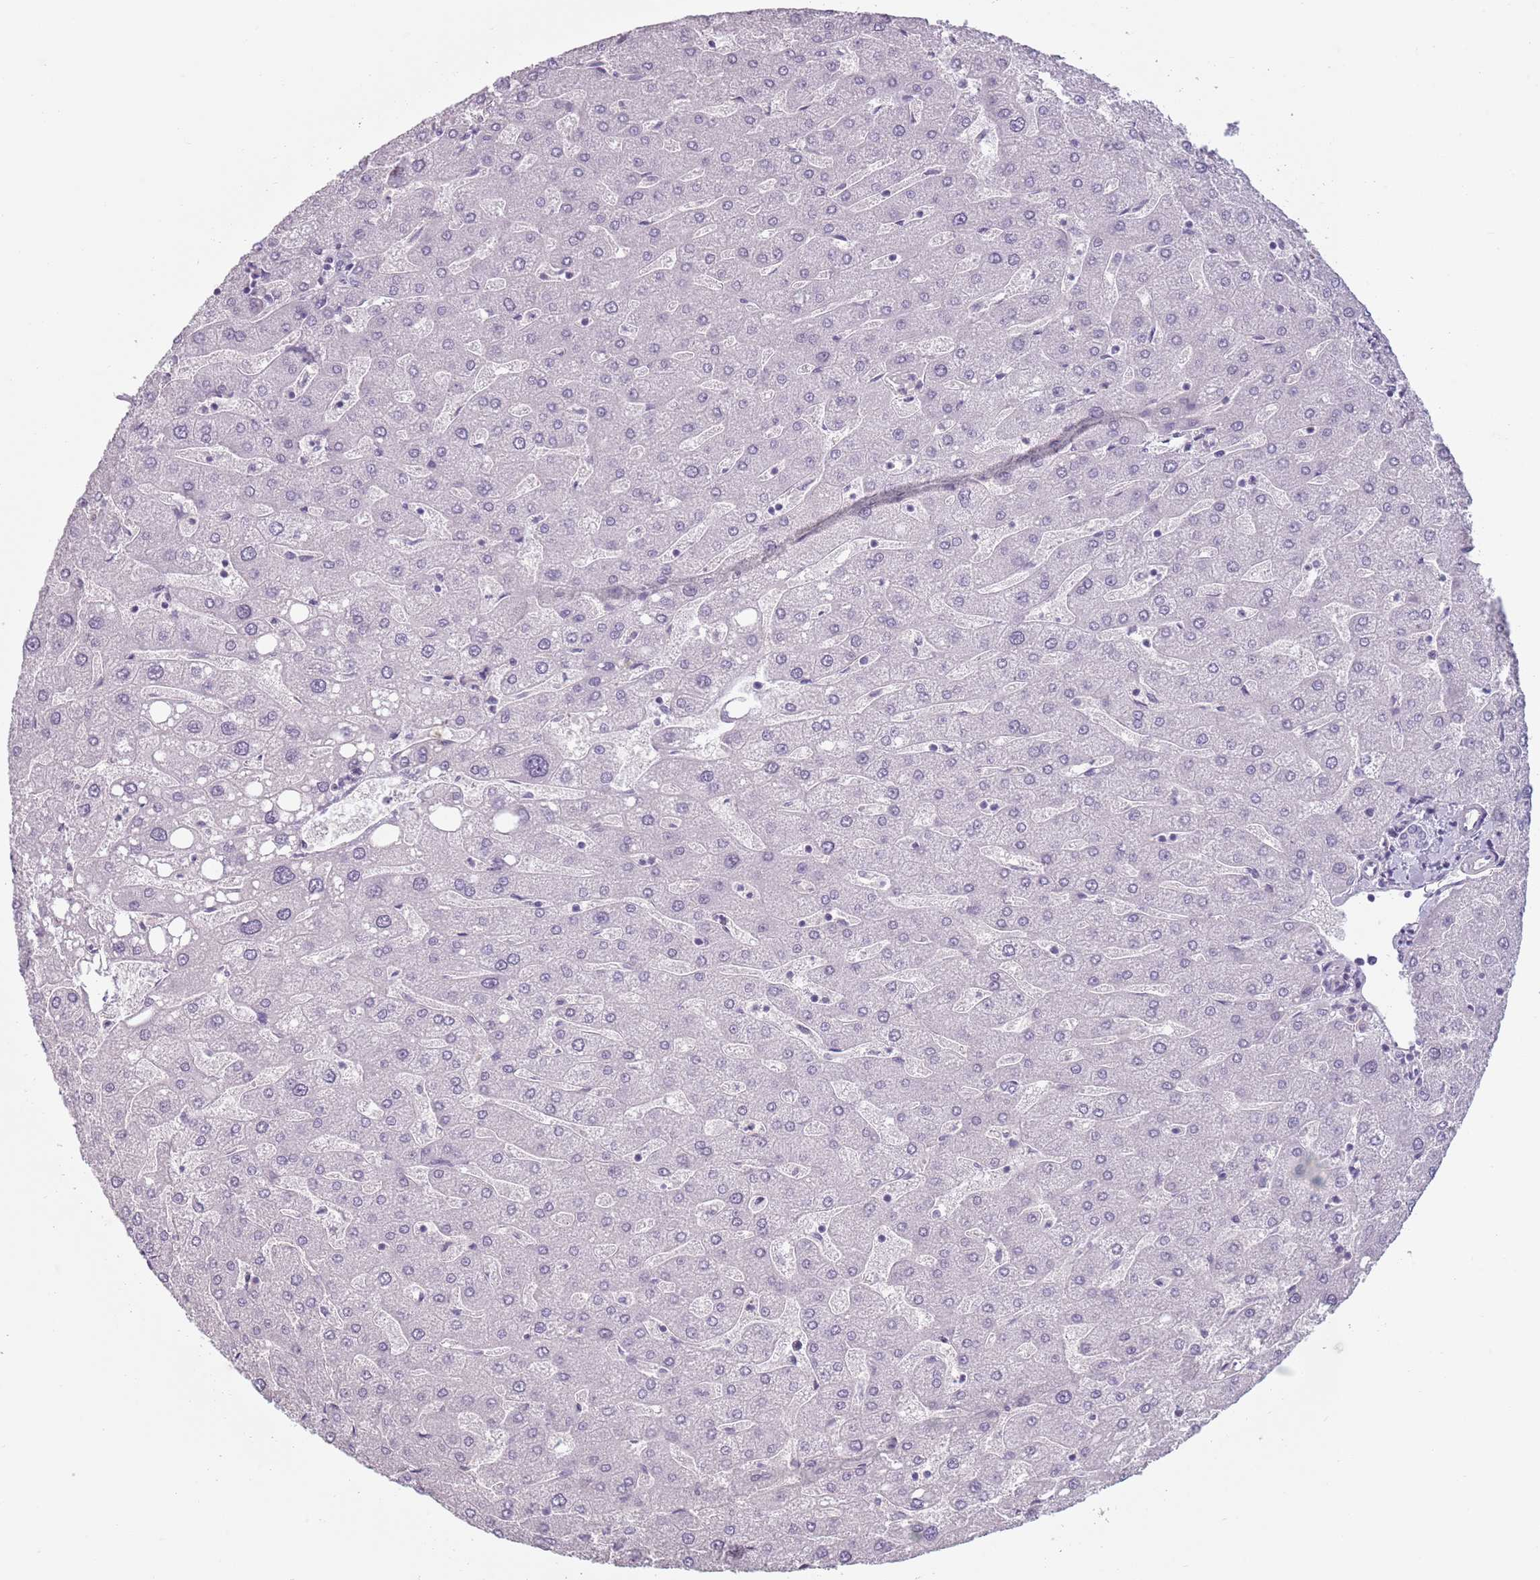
{"staining": {"intensity": "negative", "quantity": "none", "location": "none"}, "tissue": "liver", "cell_type": "Cholangiocytes", "image_type": "normal", "snomed": [{"axis": "morphology", "description": "Normal tissue, NOS"}, {"axis": "topography", "description": "Liver"}], "caption": "Micrograph shows no protein staining in cholangiocytes of benign liver.", "gene": "PIEZO1", "patient": {"sex": "male", "age": 67}}